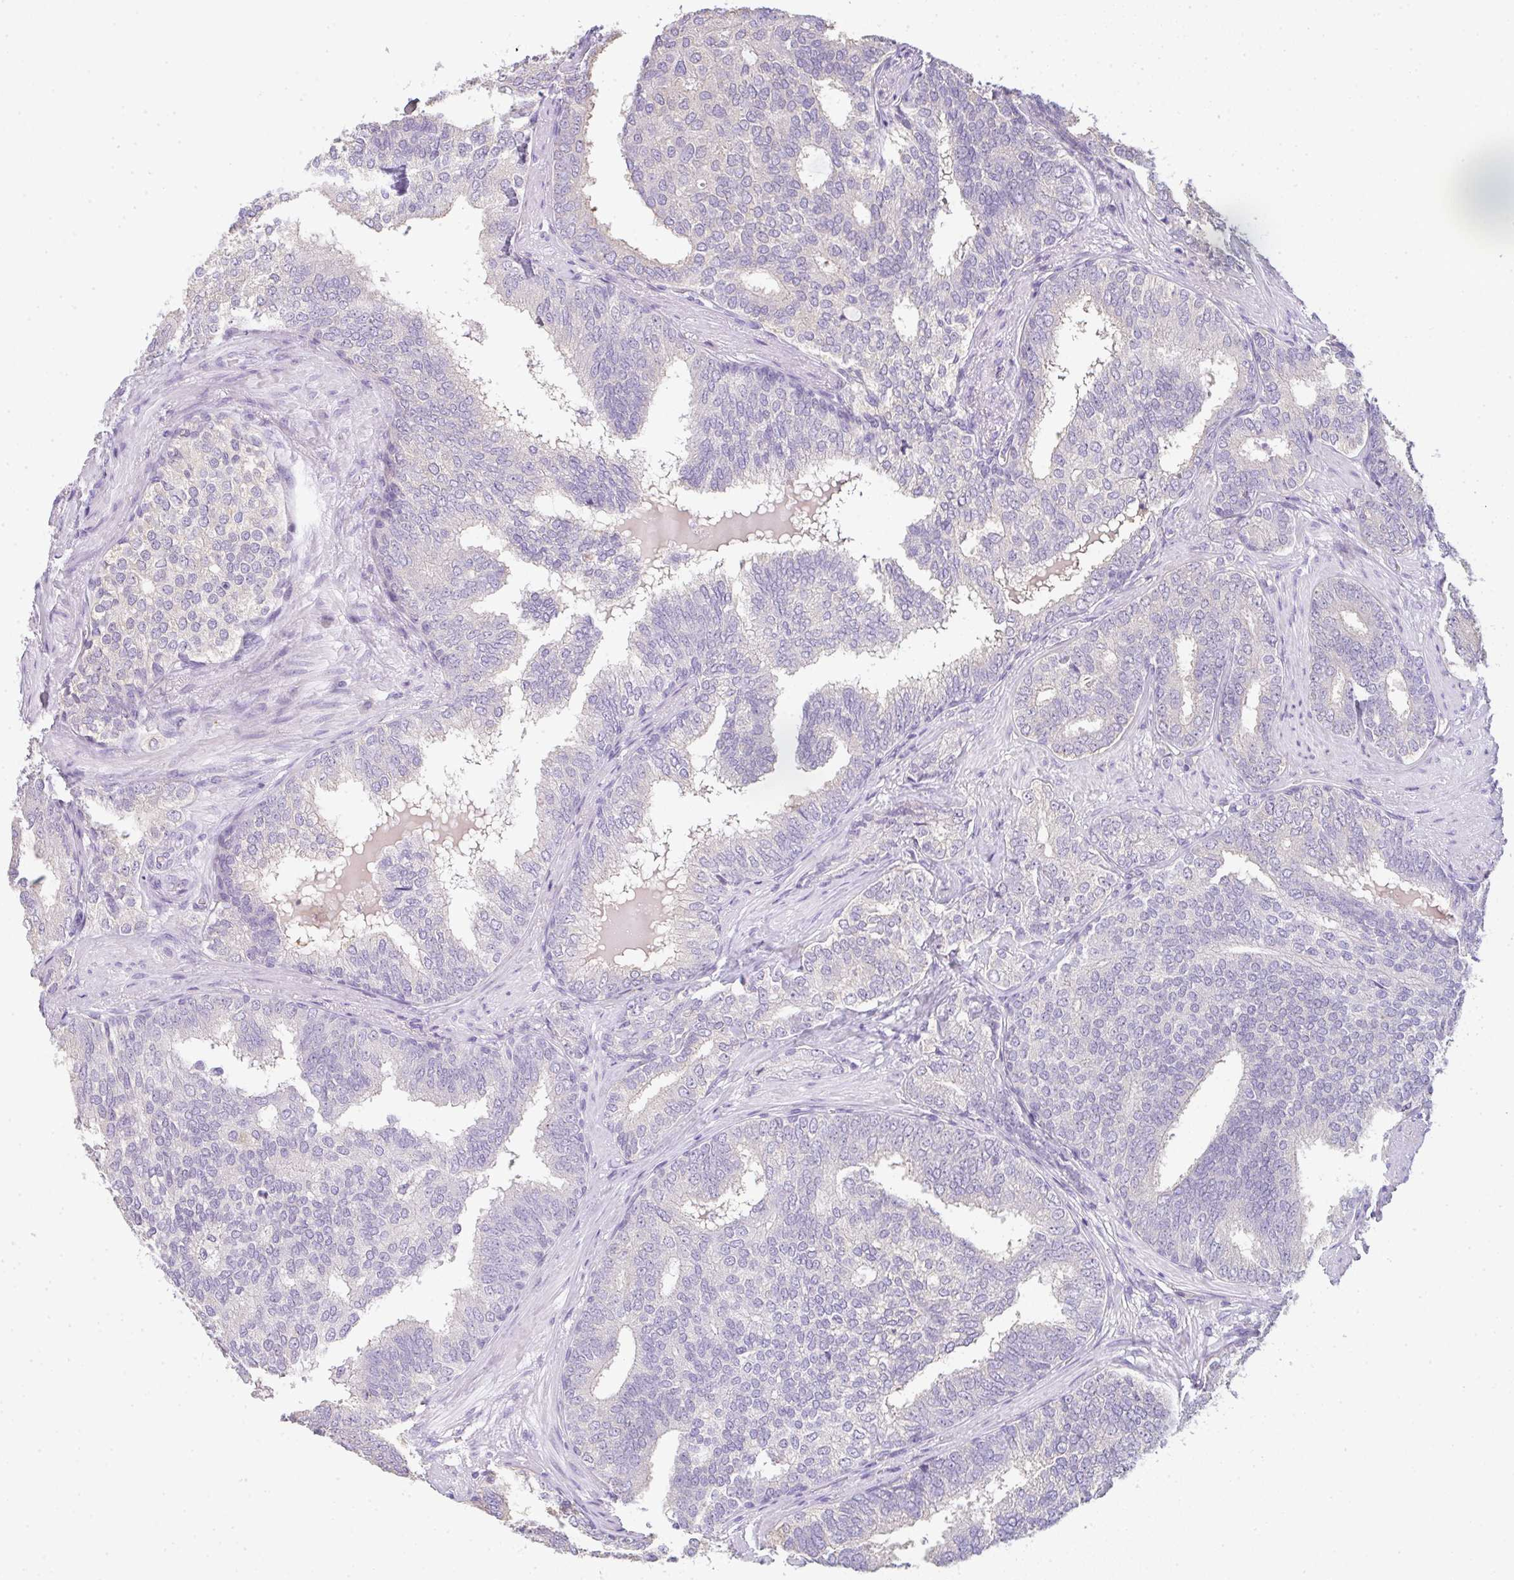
{"staining": {"intensity": "negative", "quantity": "none", "location": "none"}, "tissue": "prostate cancer", "cell_type": "Tumor cells", "image_type": "cancer", "snomed": [{"axis": "morphology", "description": "Adenocarcinoma, High grade"}, {"axis": "topography", "description": "Prostate"}], "caption": "A photomicrograph of human prostate high-grade adenocarcinoma is negative for staining in tumor cells. The staining was performed using DAB (3,3'-diaminobenzidine) to visualize the protein expression in brown, while the nuclei were stained in blue with hematoxylin (Magnification: 20x).", "gene": "LPAR4", "patient": {"sex": "male", "age": 72}}